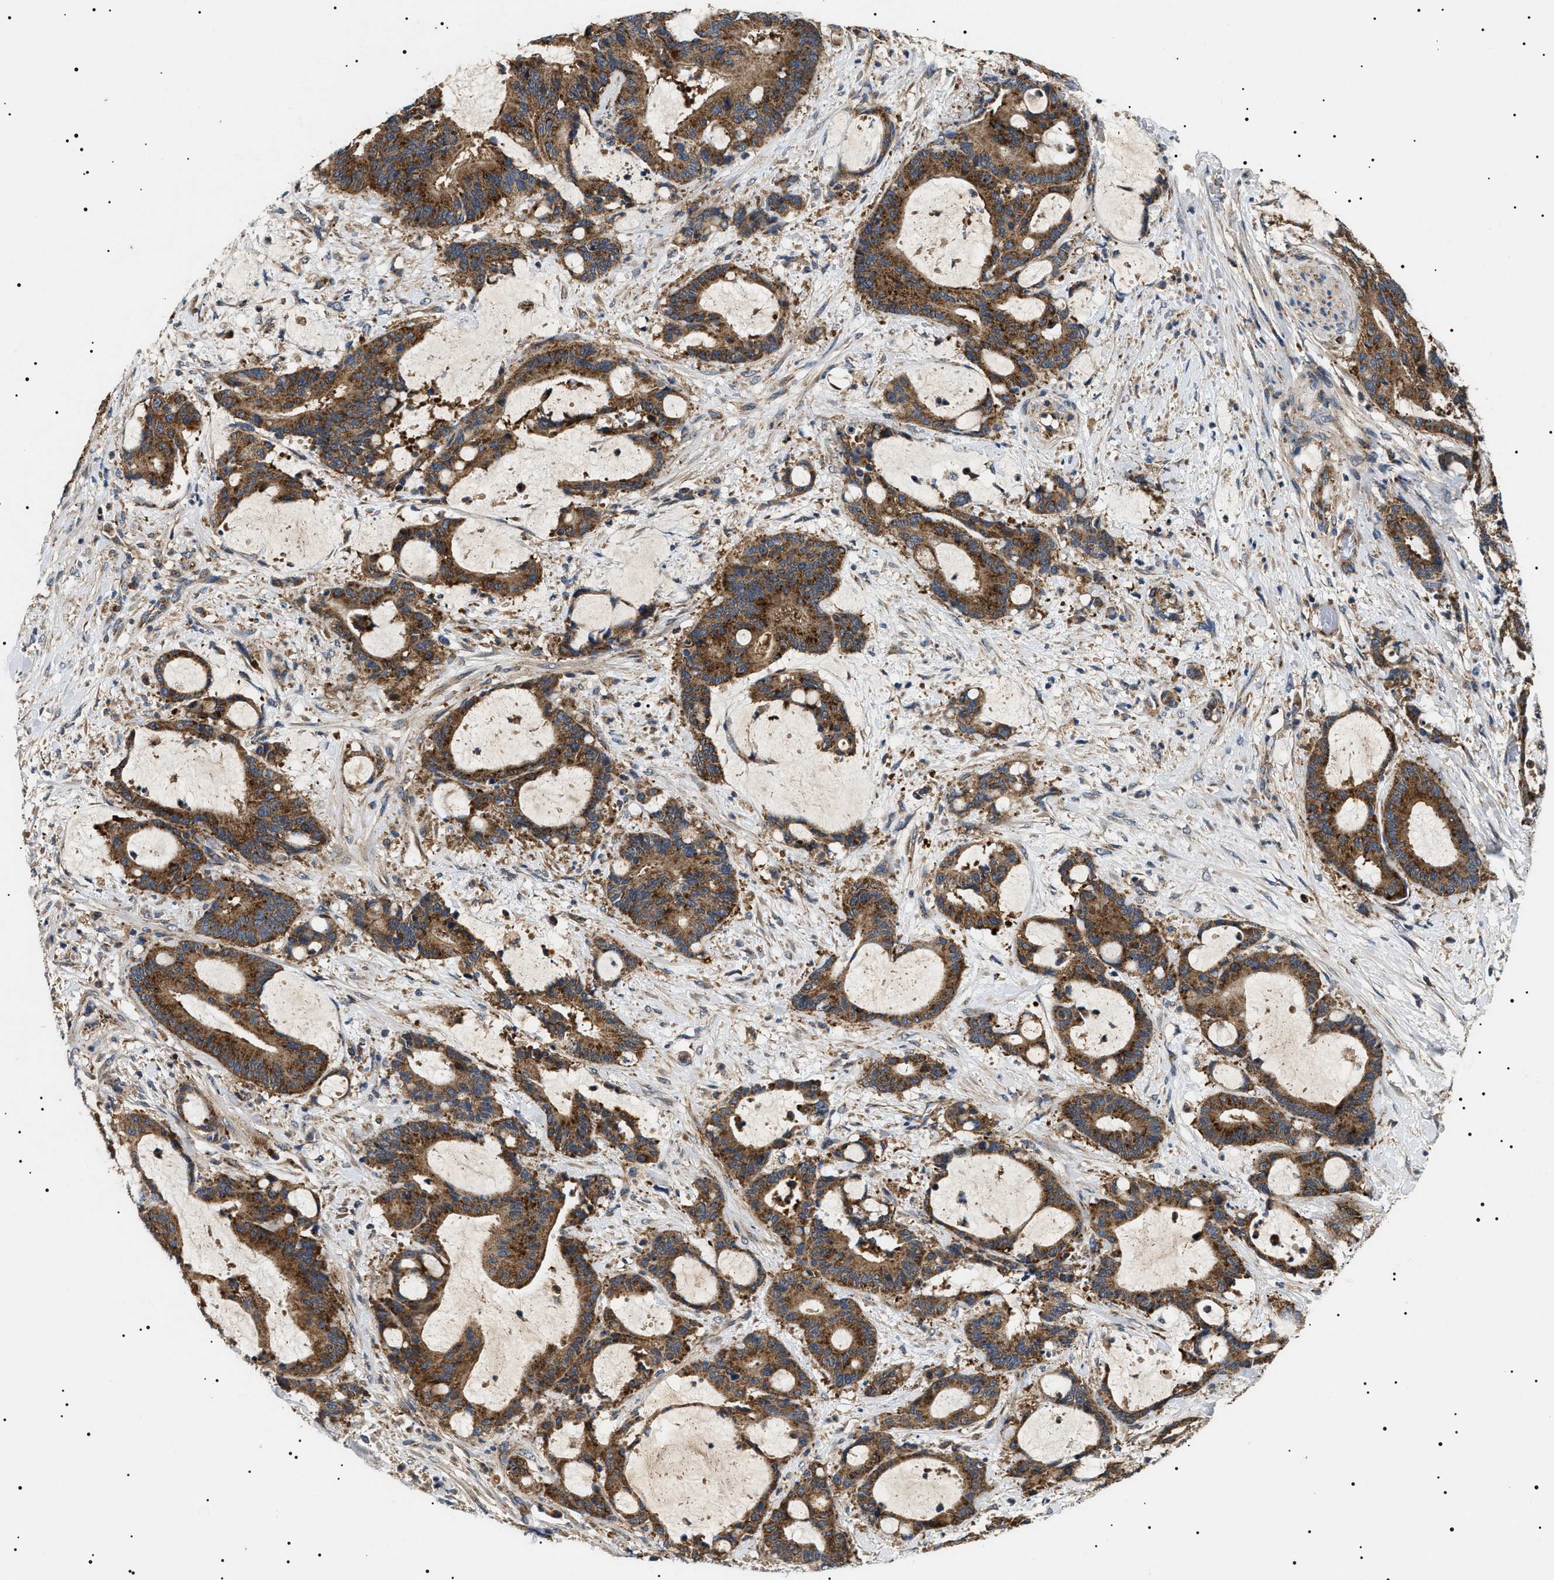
{"staining": {"intensity": "strong", "quantity": ">75%", "location": "cytoplasmic/membranous"}, "tissue": "liver cancer", "cell_type": "Tumor cells", "image_type": "cancer", "snomed": [{"axis": "morphology", "description": "Normal tissue, NOS"}, {"axis": "morphology", "description": "Cholangiocarcinoma"}, {"axis": "topography", "description": "Liver"}, {"axis": "topography", "description": "Peripheral nerve tissue"}], "caption": "The micrograph shows immunohistochemical staining of cholangiocarcinoma (liver). There is strong cytoplasmic/membranous staining is present in about >75% of tumor cells. The staining was performed using DAB (3,3'-diaminobenzidine) to visualize the protein expression in brown, while the nuclei were stained in blue with hematoxylin (Magnification: 20x).", "gene": "OXSM", "patient": {"sex": "female", "age": 73}}